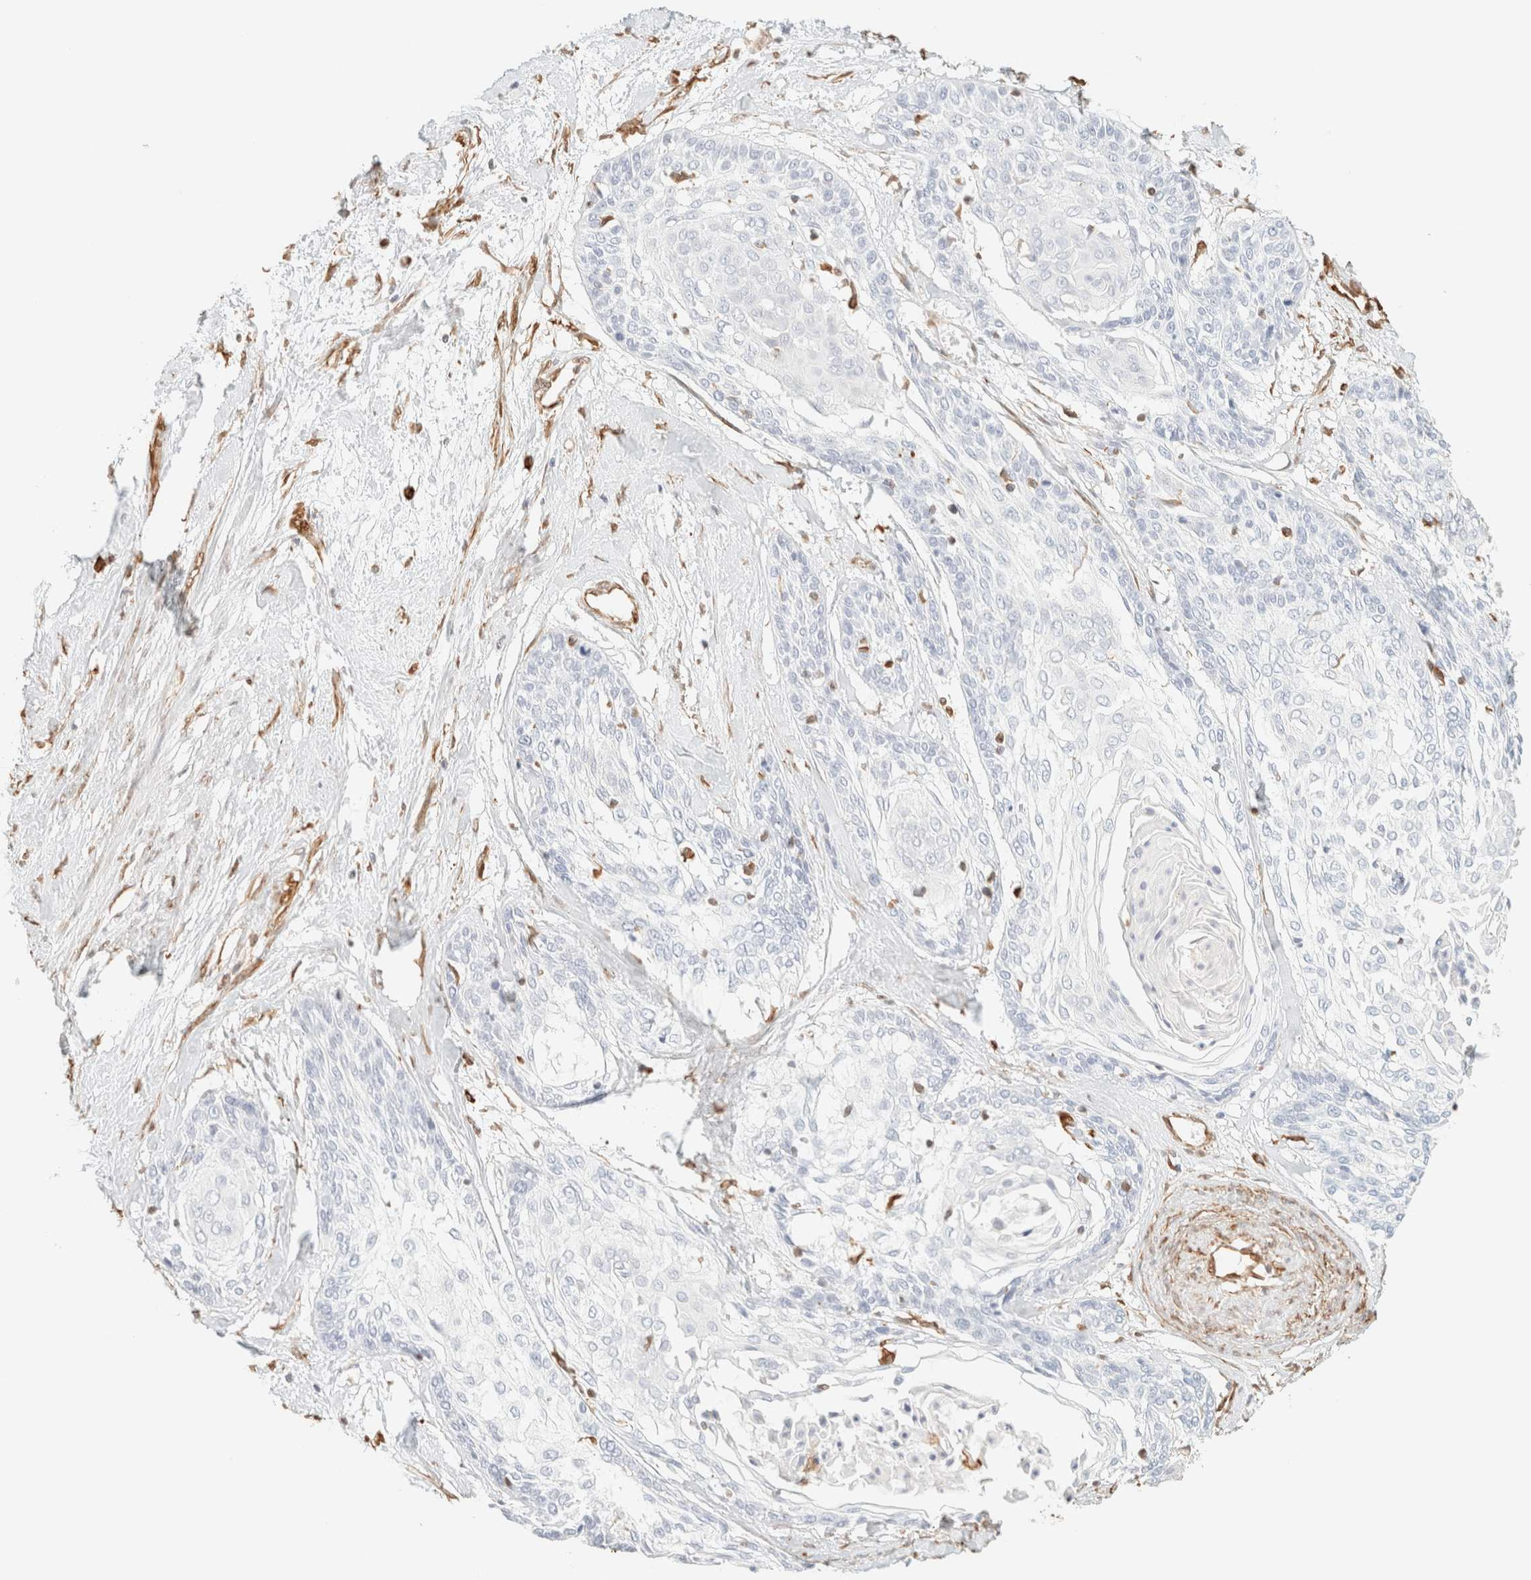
{"staining": {"intensity": "negative", "quantity": "none", "location": "none"}, "tissue": "cervical cancer", "cell_type": "Tumor cells", "image_type": "cancer", "snomed": [{"axis": "morphology", "description": "Squamous cell carcinoma, NOS"}, {"axis": "topography", "description": "Cervix"}], "caption": "The photomicrograph exhibits no significant staining in tumor cells of cervical cancer.", "gene": "ZSCAN18", "patient": {"sex": "female", "age": 57}}